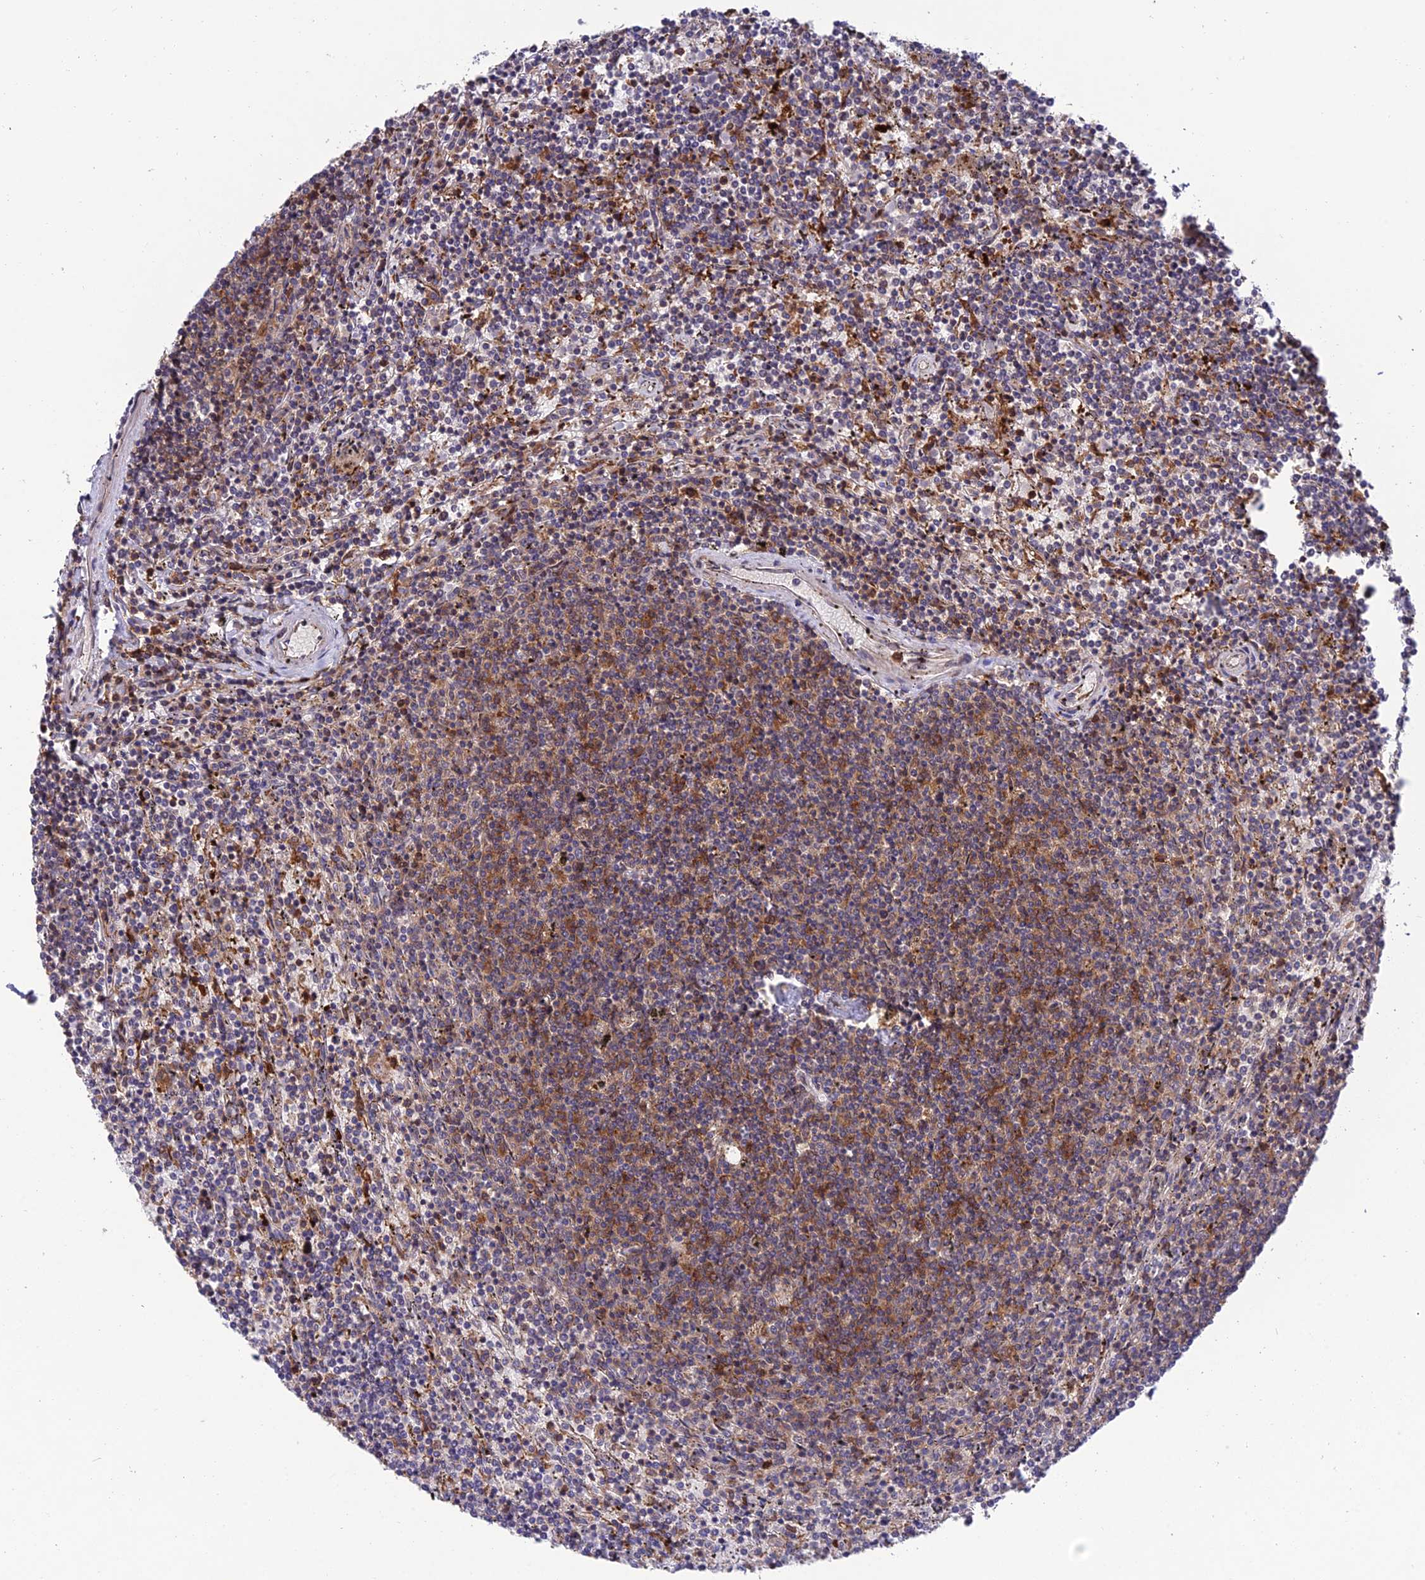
{"staining": {"intensity": "negative", "quantity": "none", "location": "none"}, "tissue": "lymphoma", "cell_type": "Tumor cells", "image_type": "cancer", "snomed": [{"axis": "morphology", "description": "Malignant lymphoma, non-Hodgkin's type, Low grade"}, {"axis": "topography", "description": "Spleen"}], "caption": "Immunohistochemical staining of human lymphoma exhibits no significant staining in tumor cells.", "gene": "FAM76A", "patient": {"sex": "female", "age": 50}}